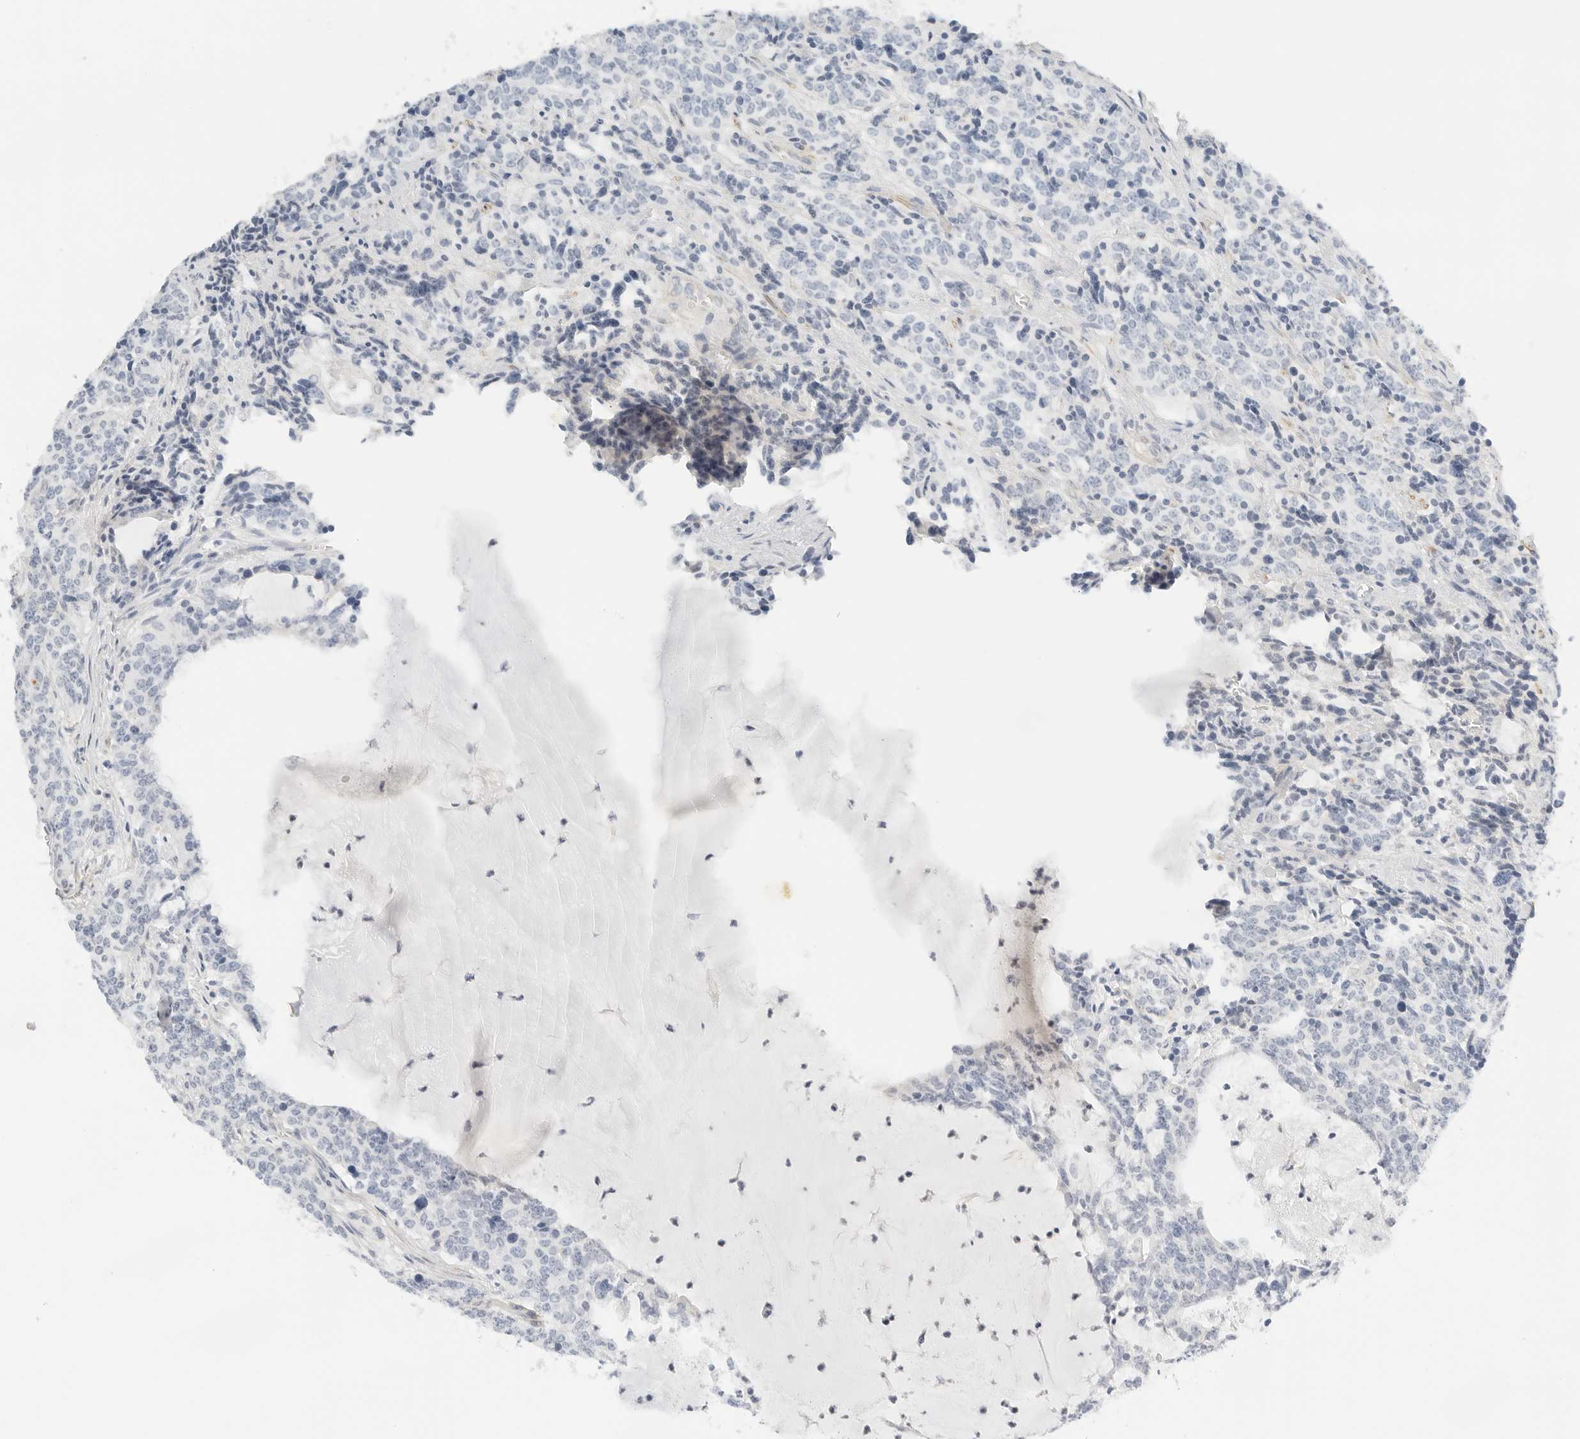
{"staining": {"intensity": "negative", "quantity": "none", "location": "none"}, "tissue": "carcinoid", "cell_type": "Tumor cells", "image_type": "cancer", "snomed": [{"axis": "morphology", "description": "Carcinoid, malignant, NOS"}, {"axis": "topography", "description": "Lung"}], "caption": "There is no significant expression in tumor cells of carcinoid.", "gene": "PKDCC", "patient": {"sex": "female", "age": 46}}